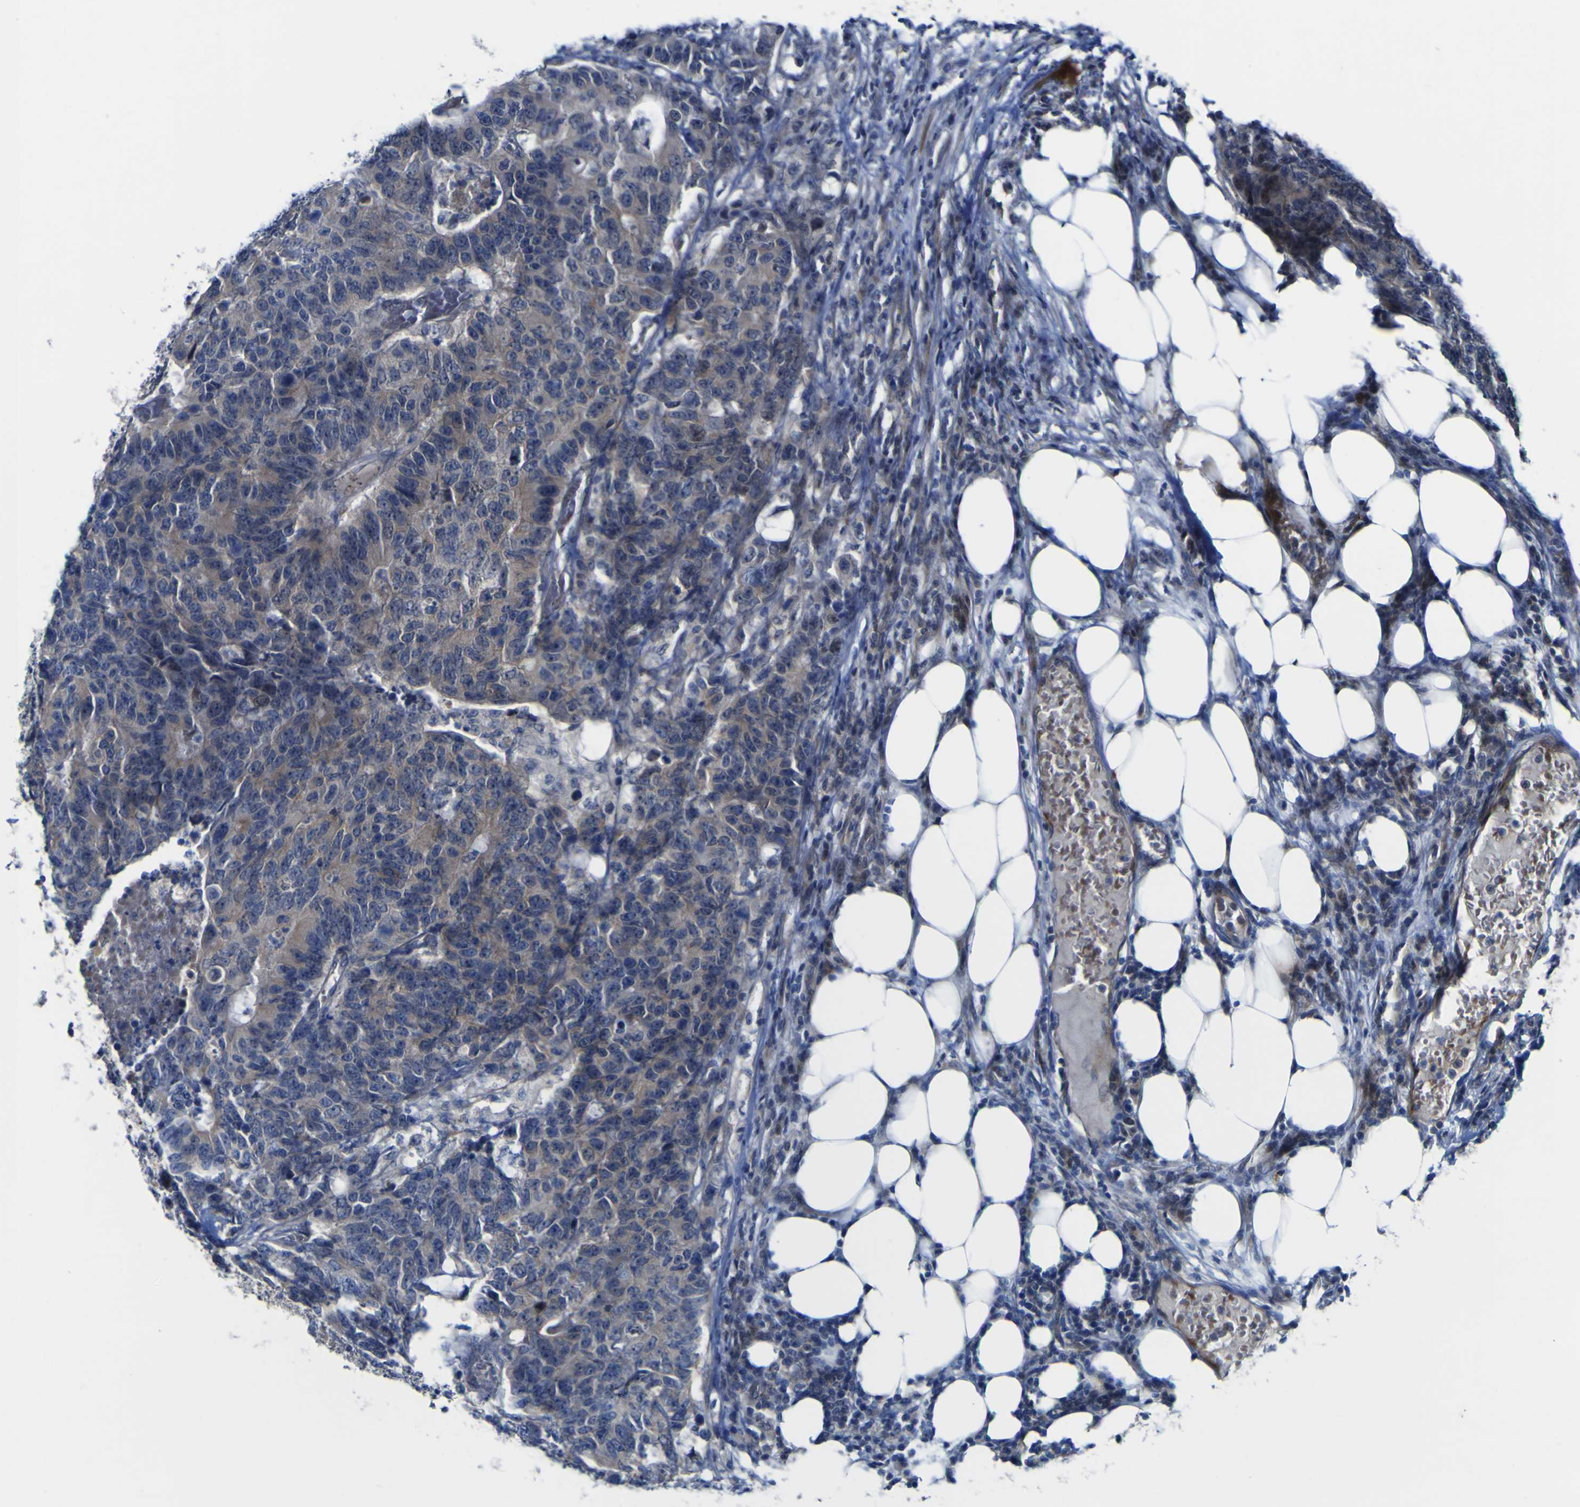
{"staining": {"intensity": "weak", "quantity": "<25%", "location": "cytoplasmic/membranous"}, "tissue": "colorectal cancer", "cell_type": "Tumor cells", "image_type": "cancer", "snomed": [{"axis": "morphology", "description": "Adenocarcinoma, NOS"}, {"axis": "topography", "description": "Colon"}], "caption": "There is no significant expression in tumor cells of colorectal cancer.", "gene": "NAV1", "patient": {"sex": "female", "age": 86}}